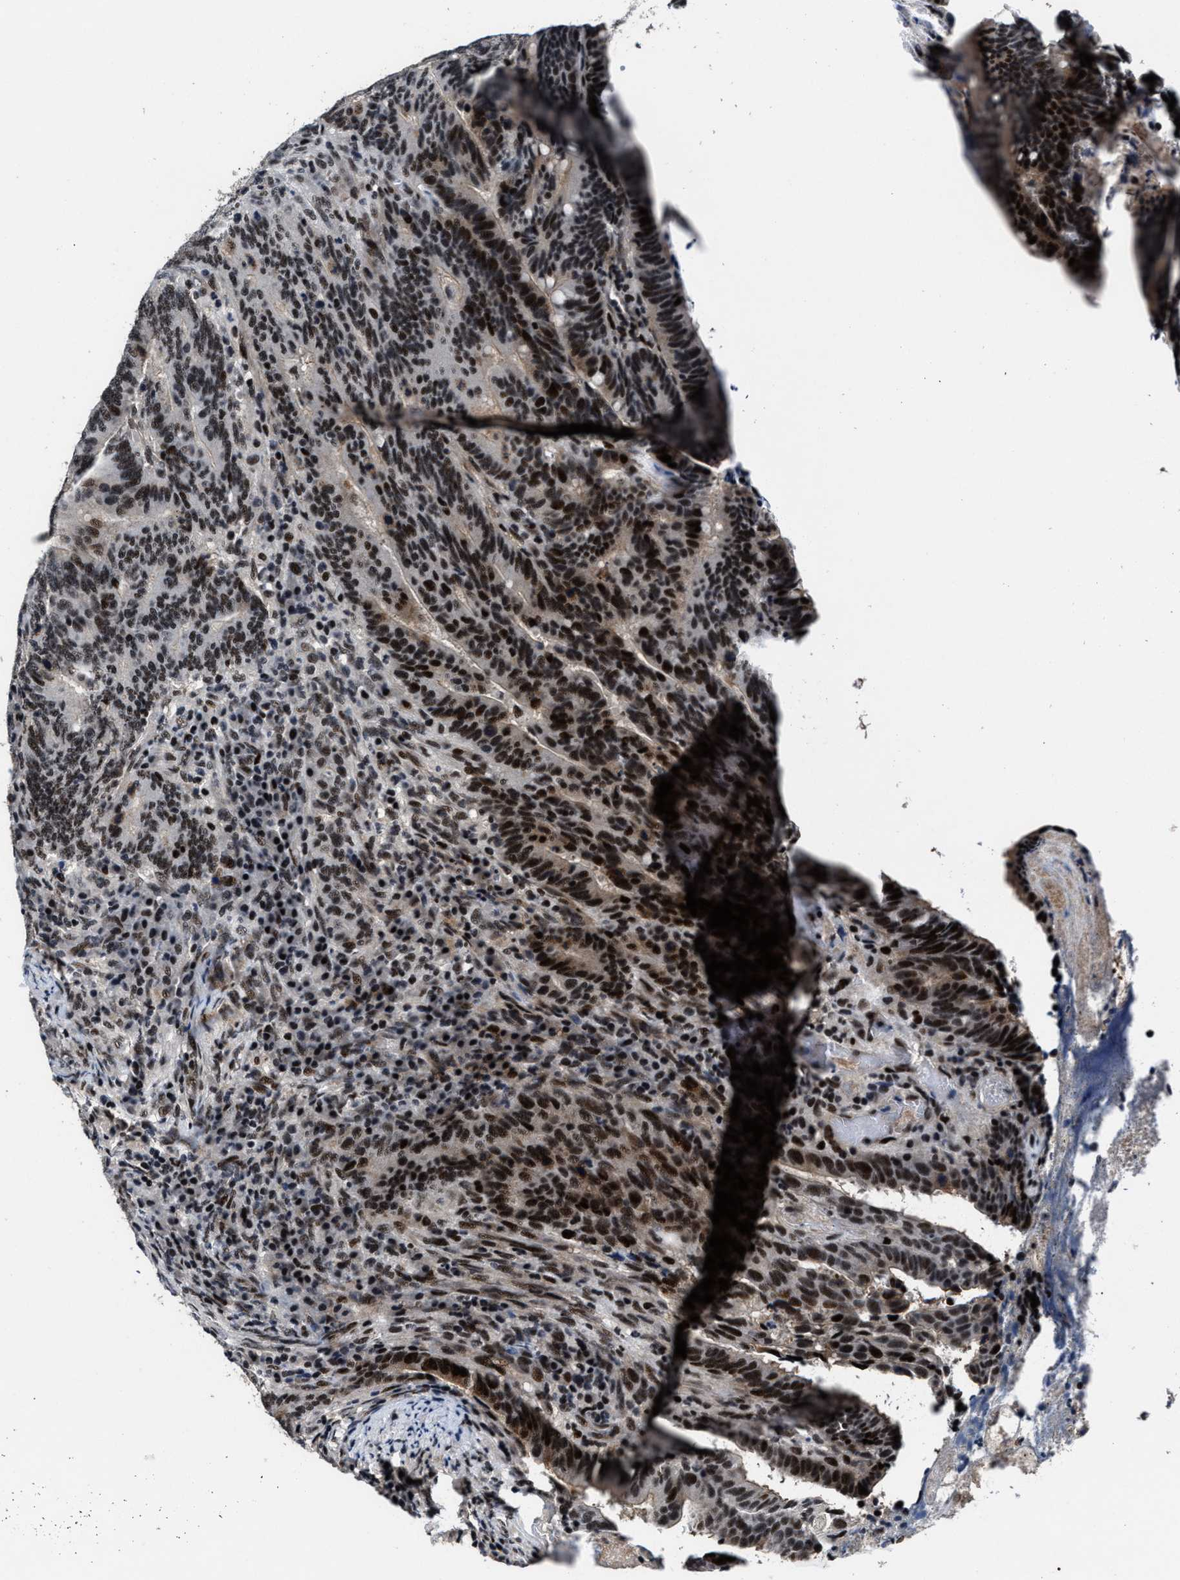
{"staining": {"intensity": "moderate", "quantity": ">75%", "location": "nuclear"}, "tissue": "colorectal cancer", "cell_type": "Tumor cells", "image_type": "cancer", "snomed": [{"axis": "morphology", "description": "Adenocarcinoma, NOS"}, {"axis": "topography", "description": "Colon"}], "caption": "Colorectal adenocarcinoma was stained to show a protein in brown. There is medium levels of moderate nuclear positivity in about >75% of tumor cells.", "gene": "ZNF233", "patient": {"sex": "female", "age": 66}}